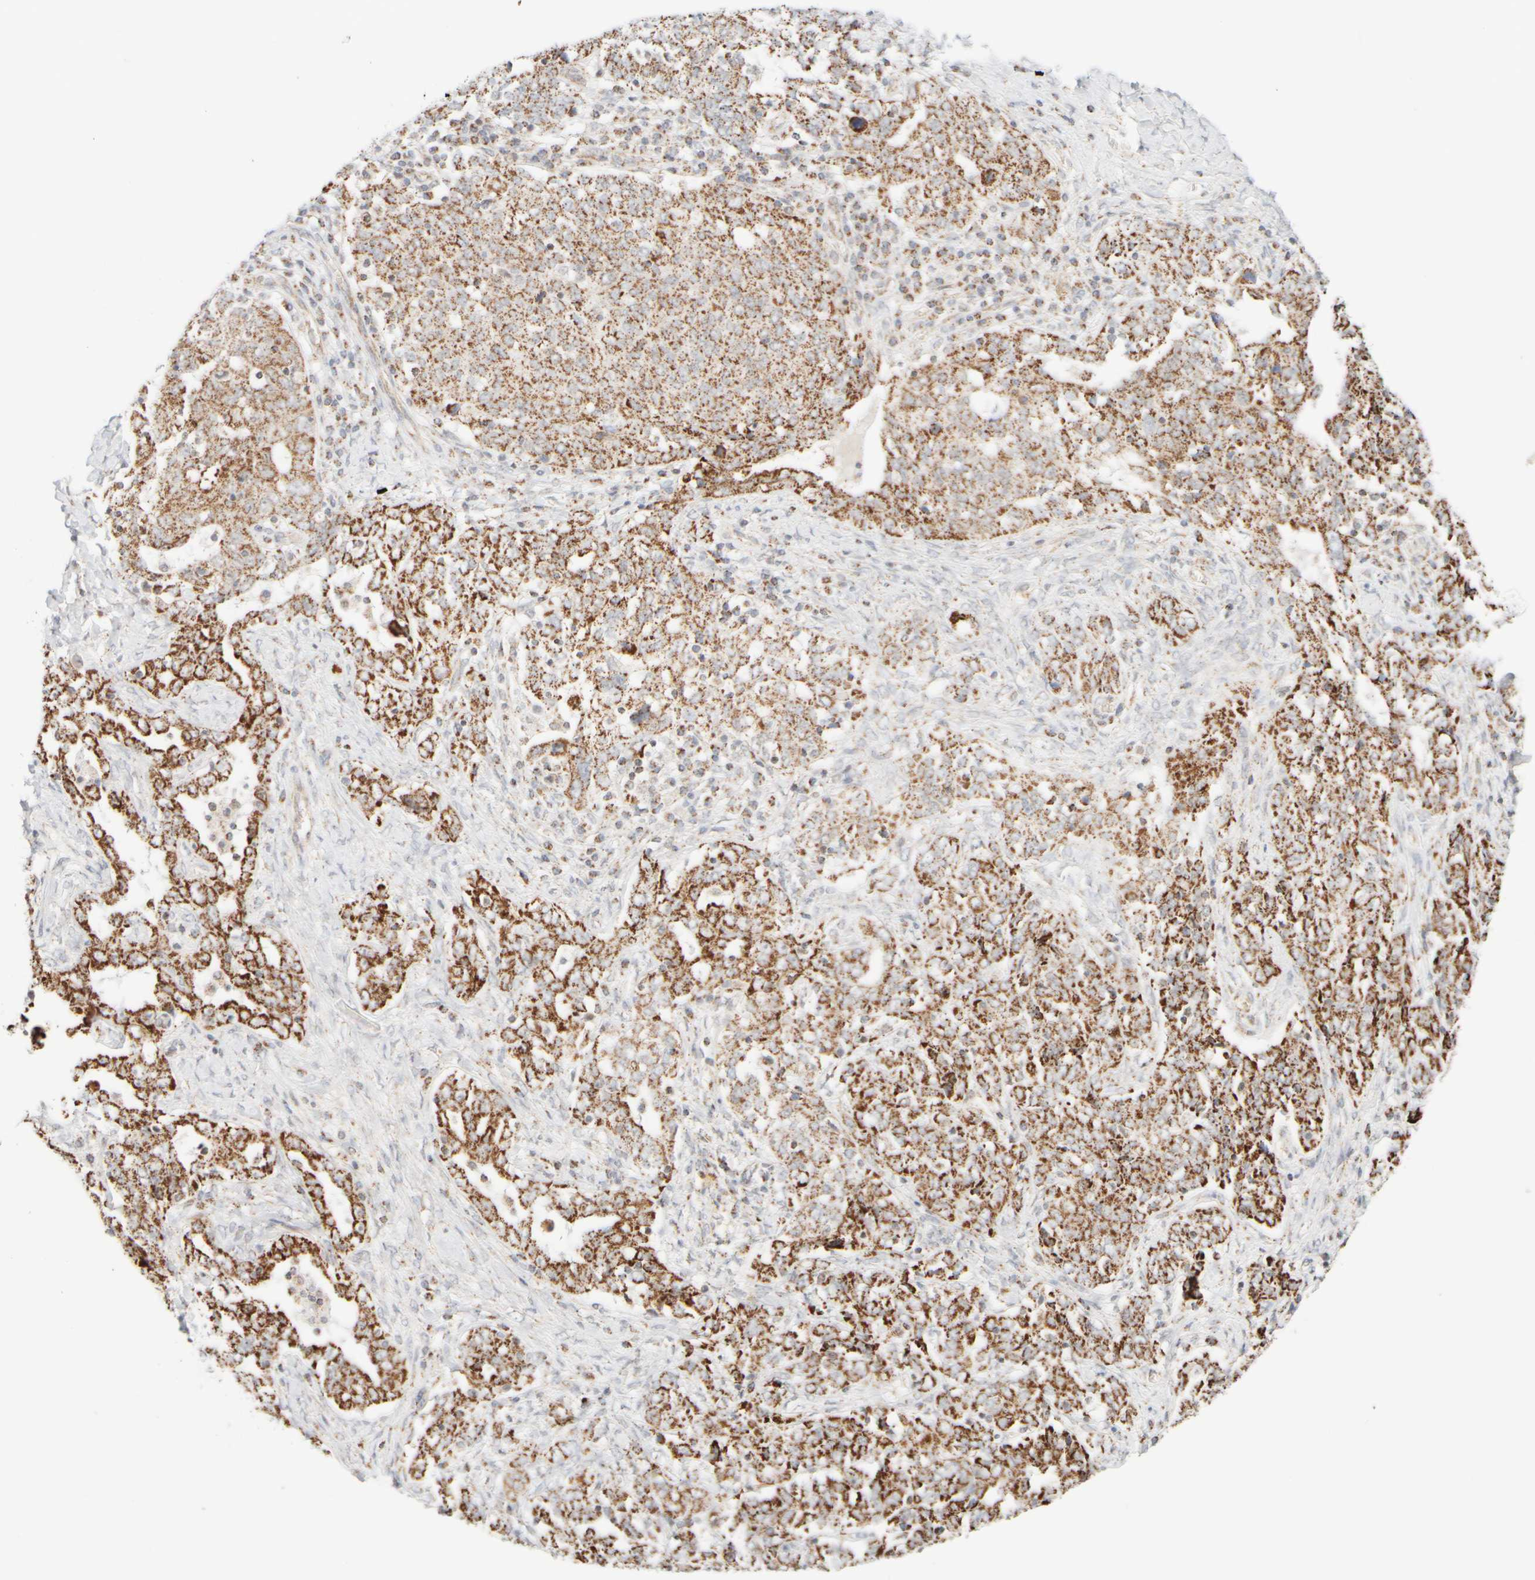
{"staining": {"intensity": "moderate", "quantity": ">75%", "location": "cytoplasmic/membranous"}, "tissue": "ovarian cancer", "cell_type": "Tumor cells", "image_type": "cancer", "snomed": [{"axis": "morphology", "description": "Carcinoma, endometroid"}, {"axis": "topography", "description": "Ovary"}], "caption": "This is a histology image of IHC staining of ovarian cancer (endometroid carcinoma), which shows moderate positivity in the cytoplasmic/membranous of tumor cells.", "gene": "PPM1K", "patient": {"sex": "female", "age": 62}}